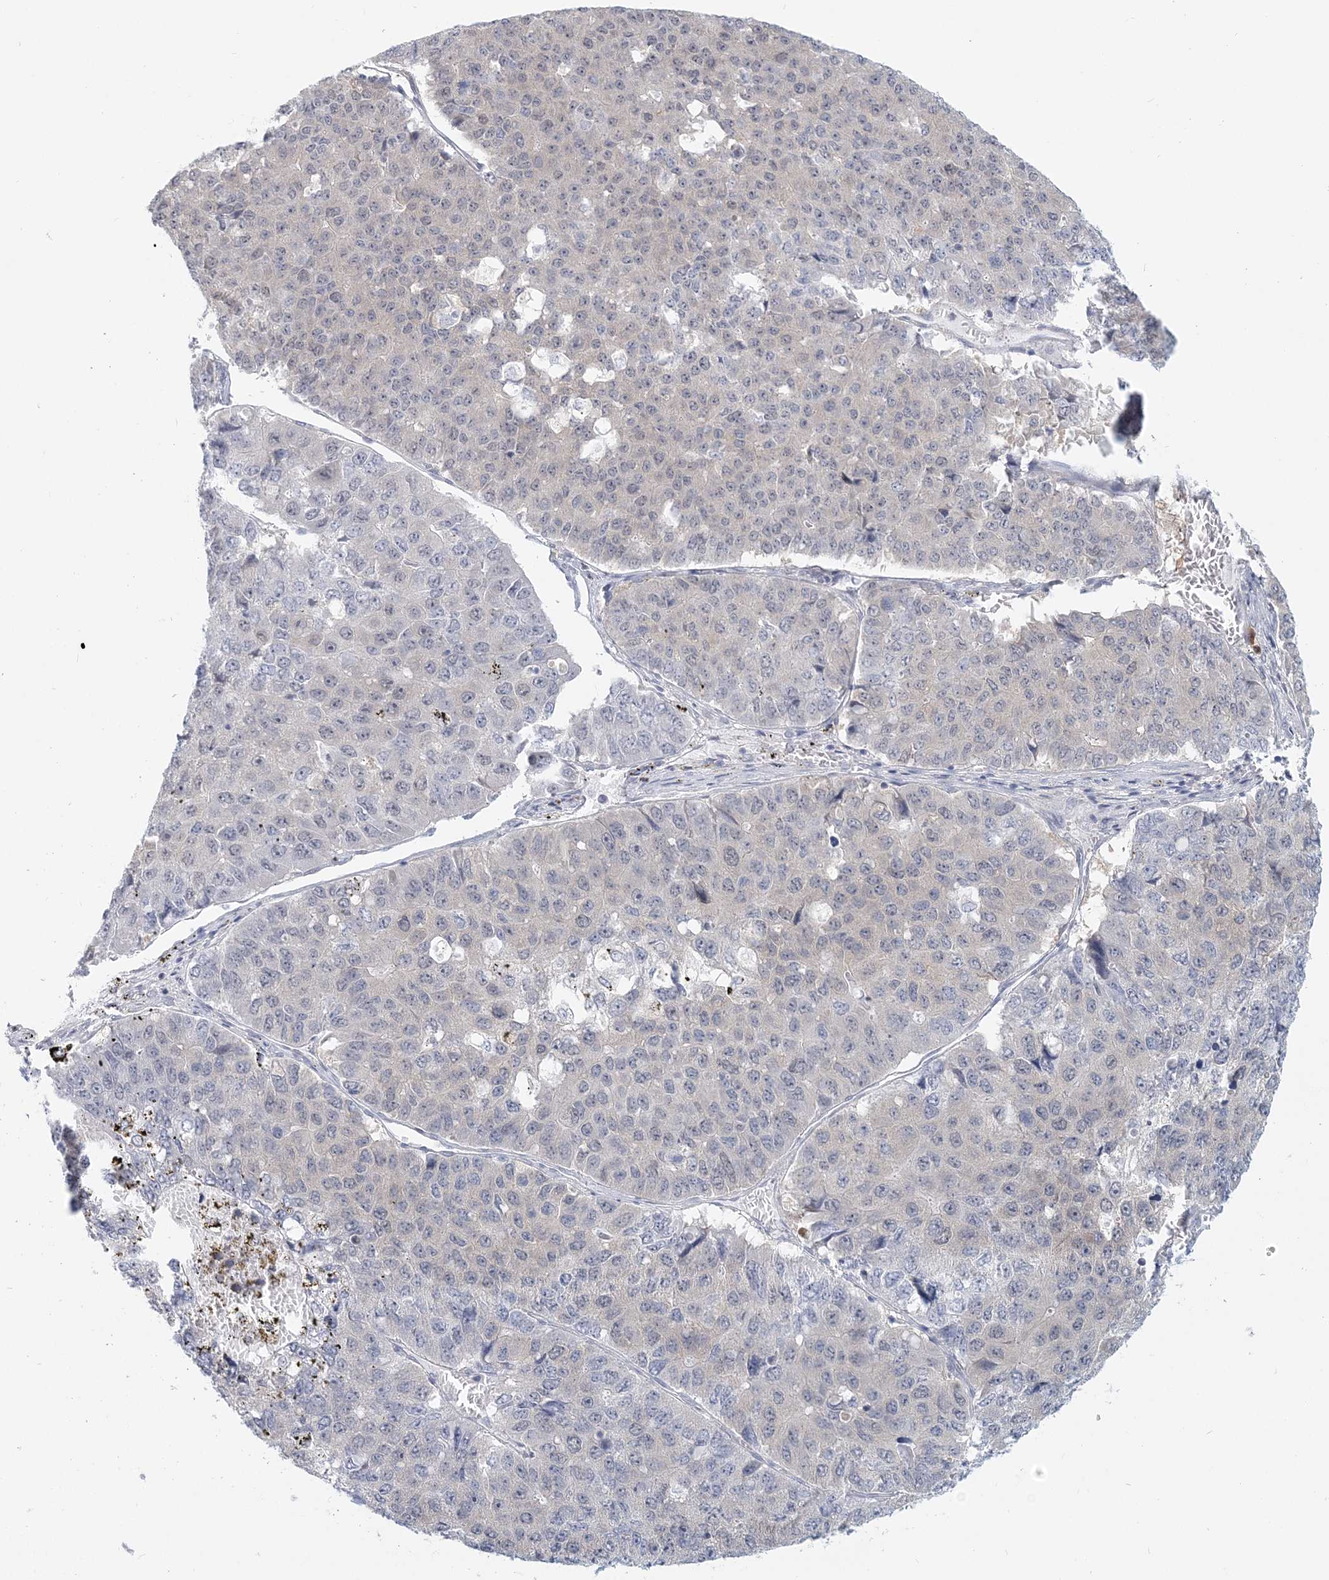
{"staining": {"intensity": "negative", "quantity": "none", "location": "none"}, "tissue": "pancreatic cancer", "cell_type": "Tumor cells", "image_type": "cancer", "snomed": [{"axis": "morphology", "description": "Adenocarcinoma, NOS"}, {"axis": "topography", "description": "Pancreas"}], "caption": "Photomicrograph shows no protein staining in tumor cells of pancreatic cancer tissue. The staining was performed using DAB to visualize the protein expression in brown, while the nuclei were stained in blue with hematoxylin (Magnification: 20x).", "gene": "GMPPA", "patient": {"sex": "male", "age": 50}}